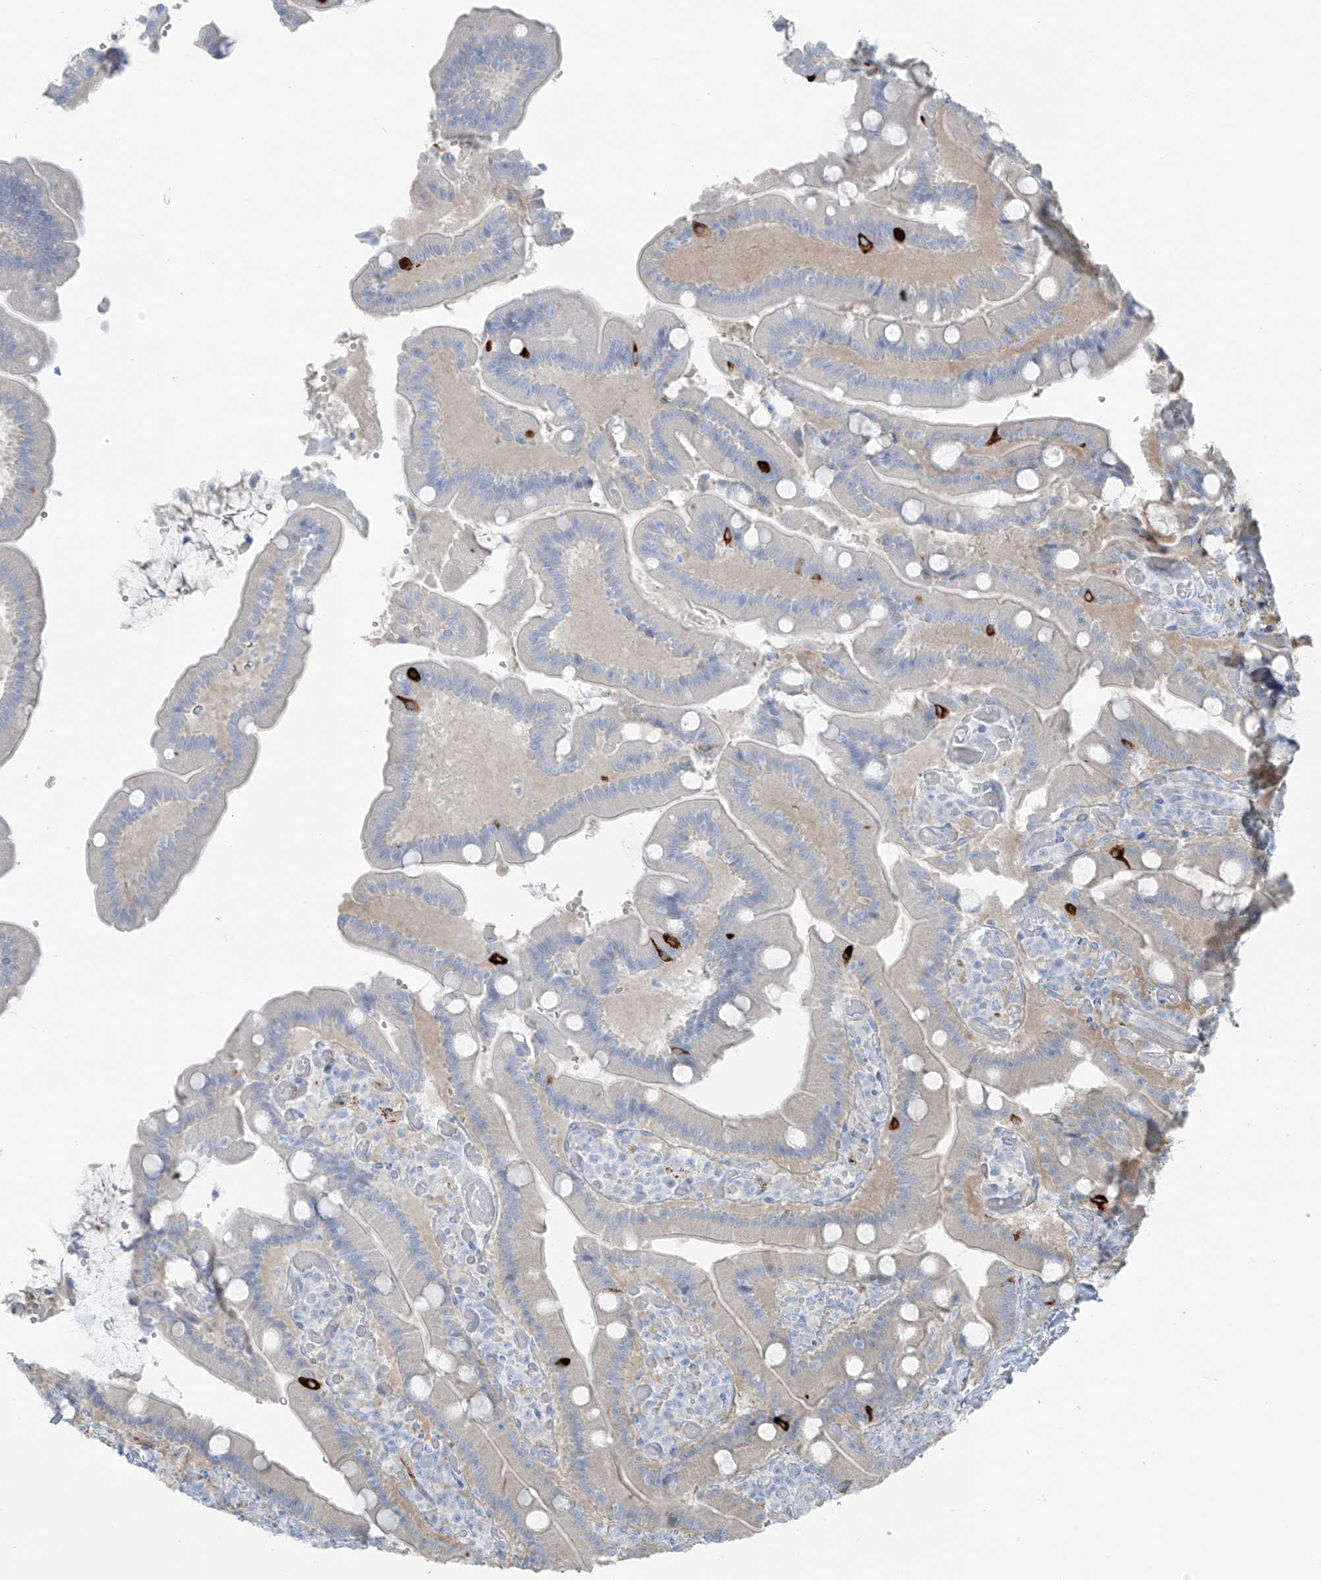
{"staining": {"intensity": "strong", "quantity": "<25%", "location": "cytoplasmic/membranous"}, "tissue": "duodenum", "cell_type": "Glandular cells", "image_type": "normal", "snomed": [{"axis": "morphology", "description": "Normal tissue, NOS"}, {"axis": "topography", "description": "Duodenum"}], "caption": "This is a micrograph of immunohistochemistry (IHC) staining of normal duodenum, which shows strong positivity in the cytoplasmic/membranous of glandular cells.", "gene": "SLC25A43", "patient": {"sex": "female", "age": 62}}